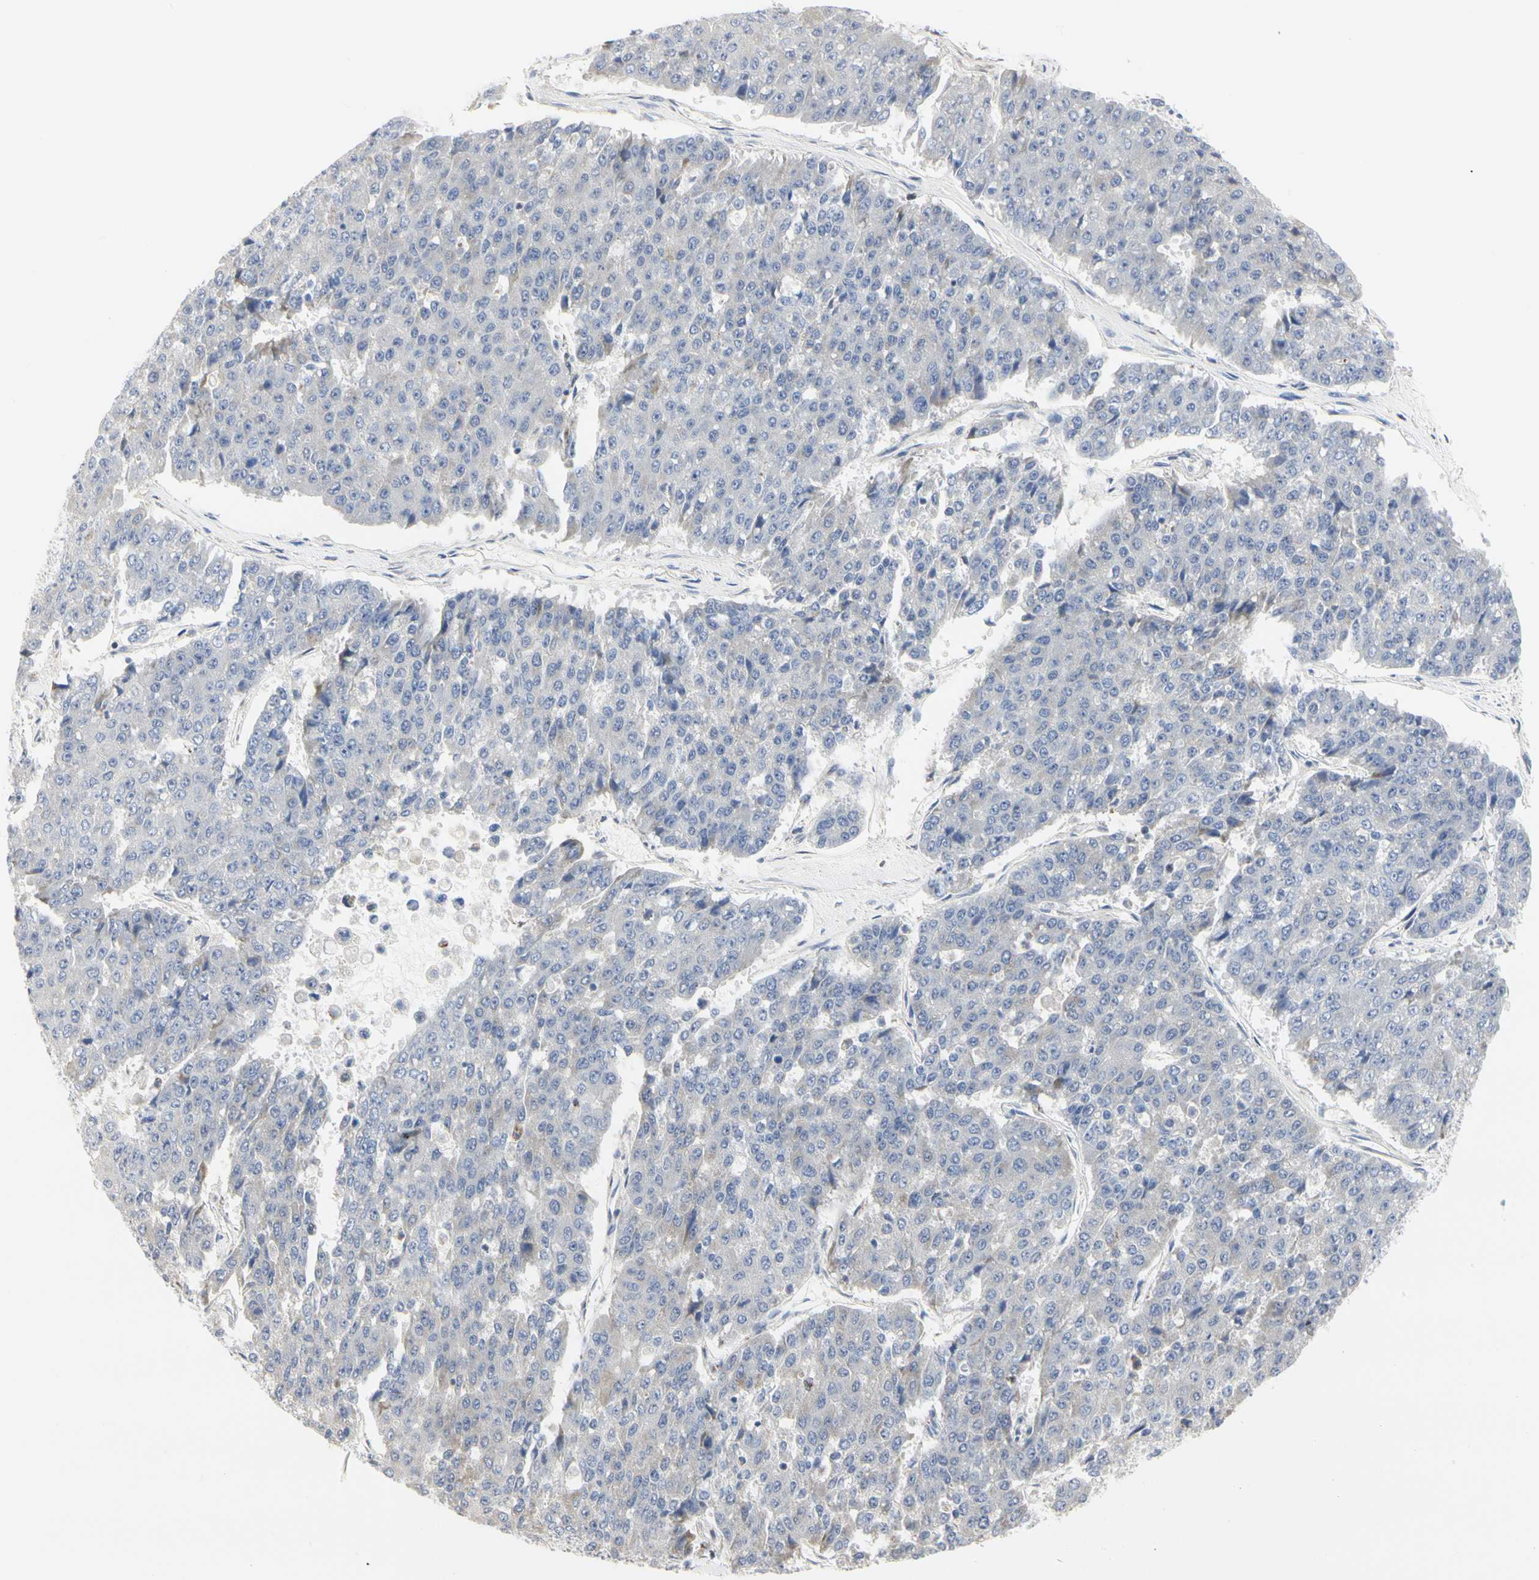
{"staining": {"intensity": "negative", "quantity": "none", "location": "none"}, "tissue": "pancreatic cancer", "cell_type": "Tumor cells", "image_type": "cancer", "snomed": [{"axis": "morphology", "description": "Adenocarcinoma, NOS"}, {"axis": "topography", "description": "Pancreas"}], "caption": "Tumor cells are negative for brown protein staining in pancreatic cancer.", "gene": "SHANK2", "patient": {"sex": "male", "age": 50}}